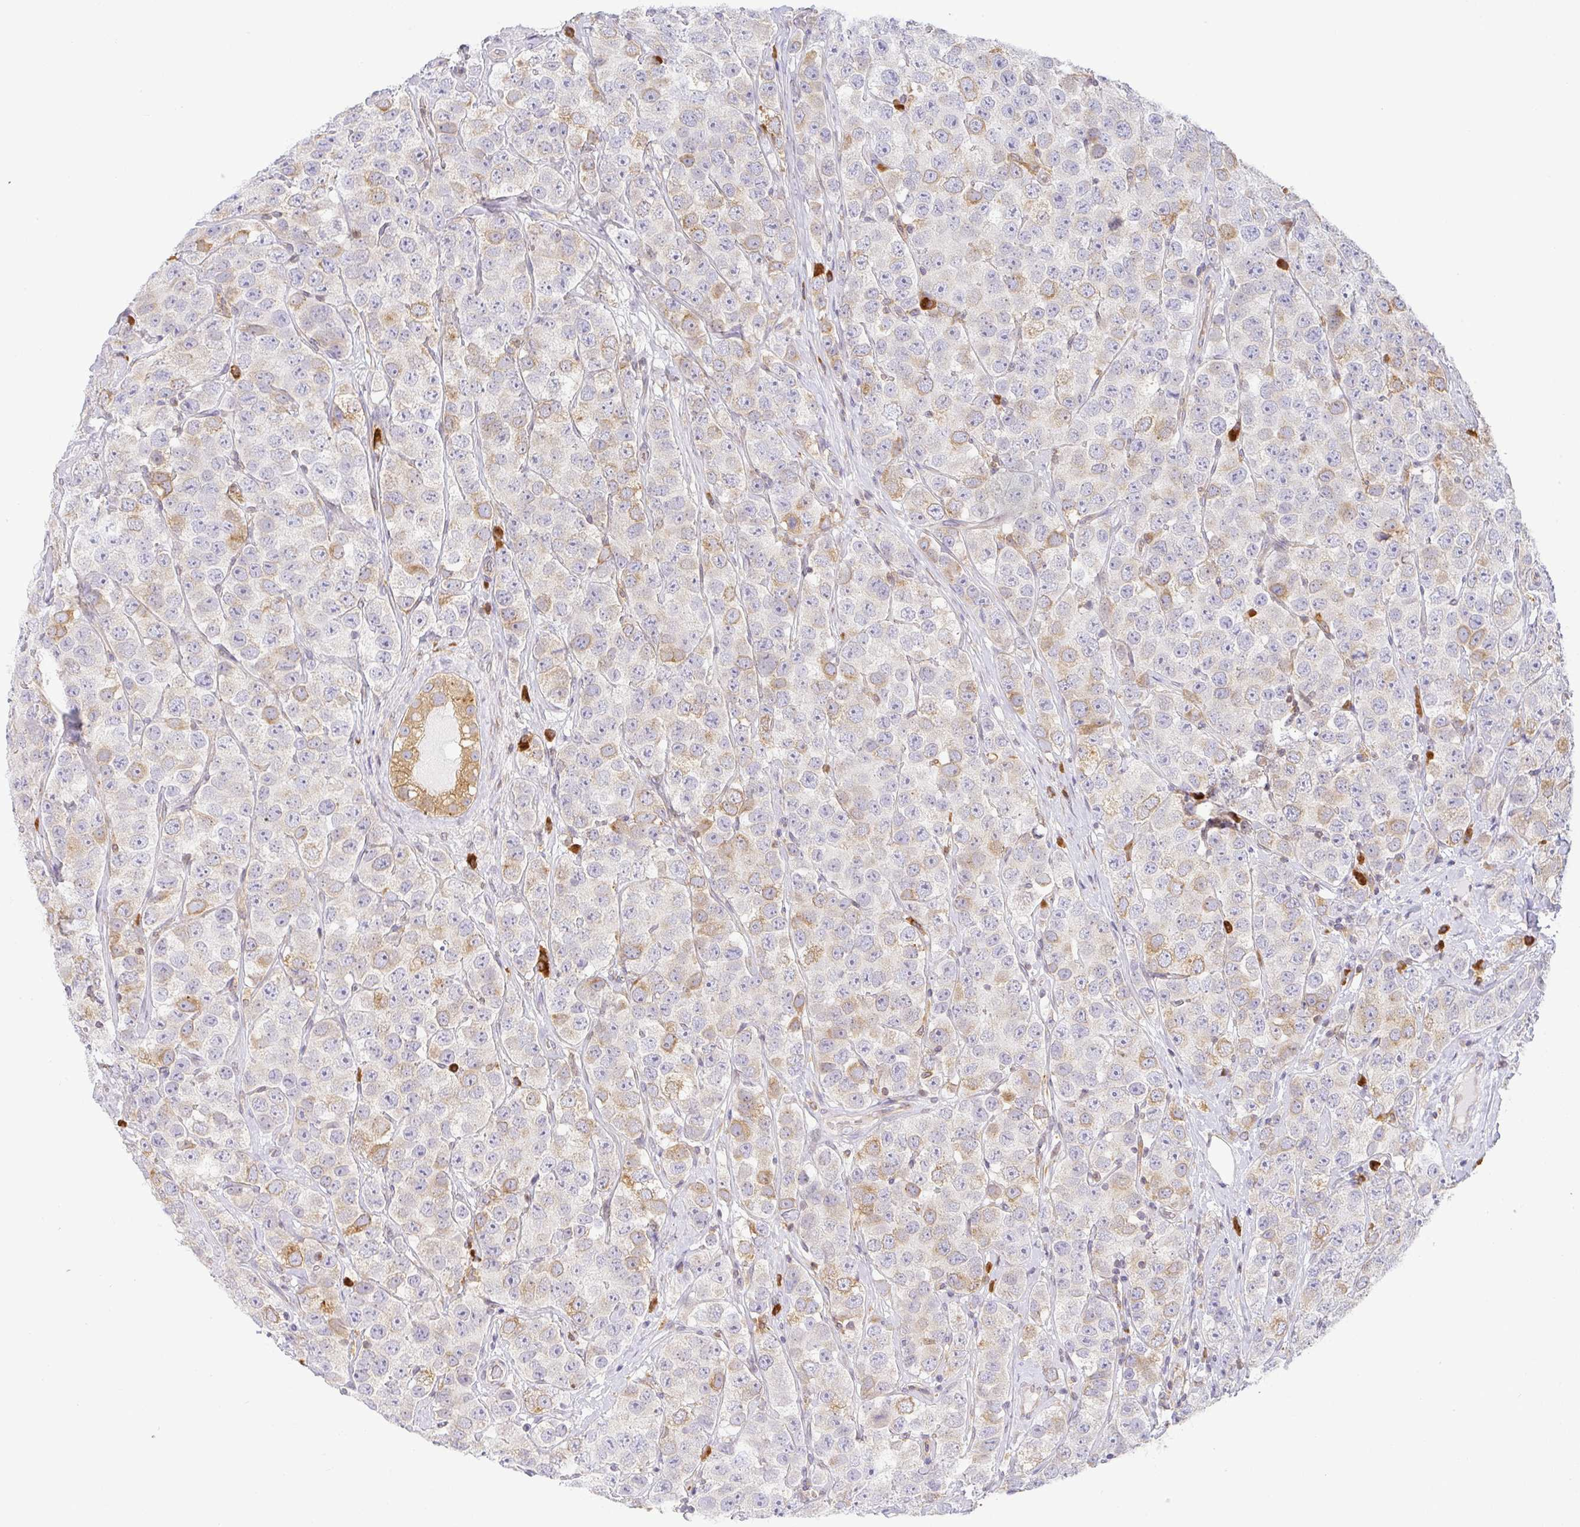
{"staining": {"intensity": "moderate", "quantity": "<25%", "location": "cytoplasmic/membranous"}, "tissue": "testis cancer", "cell_type": "Tumor cells", "image_type": "cancer", "snomed": [{"axis": "morphology", "description": "Seminoma, NOS"}, {"axis": "topography", "description": "Testis"}], "caption": "Moderate cytoplasmic/membranous positivity is seen in about <25% of tumor cells in testis cancer.", "gene": "DERL2", "patient": {"sex": "male", "age": 28}}